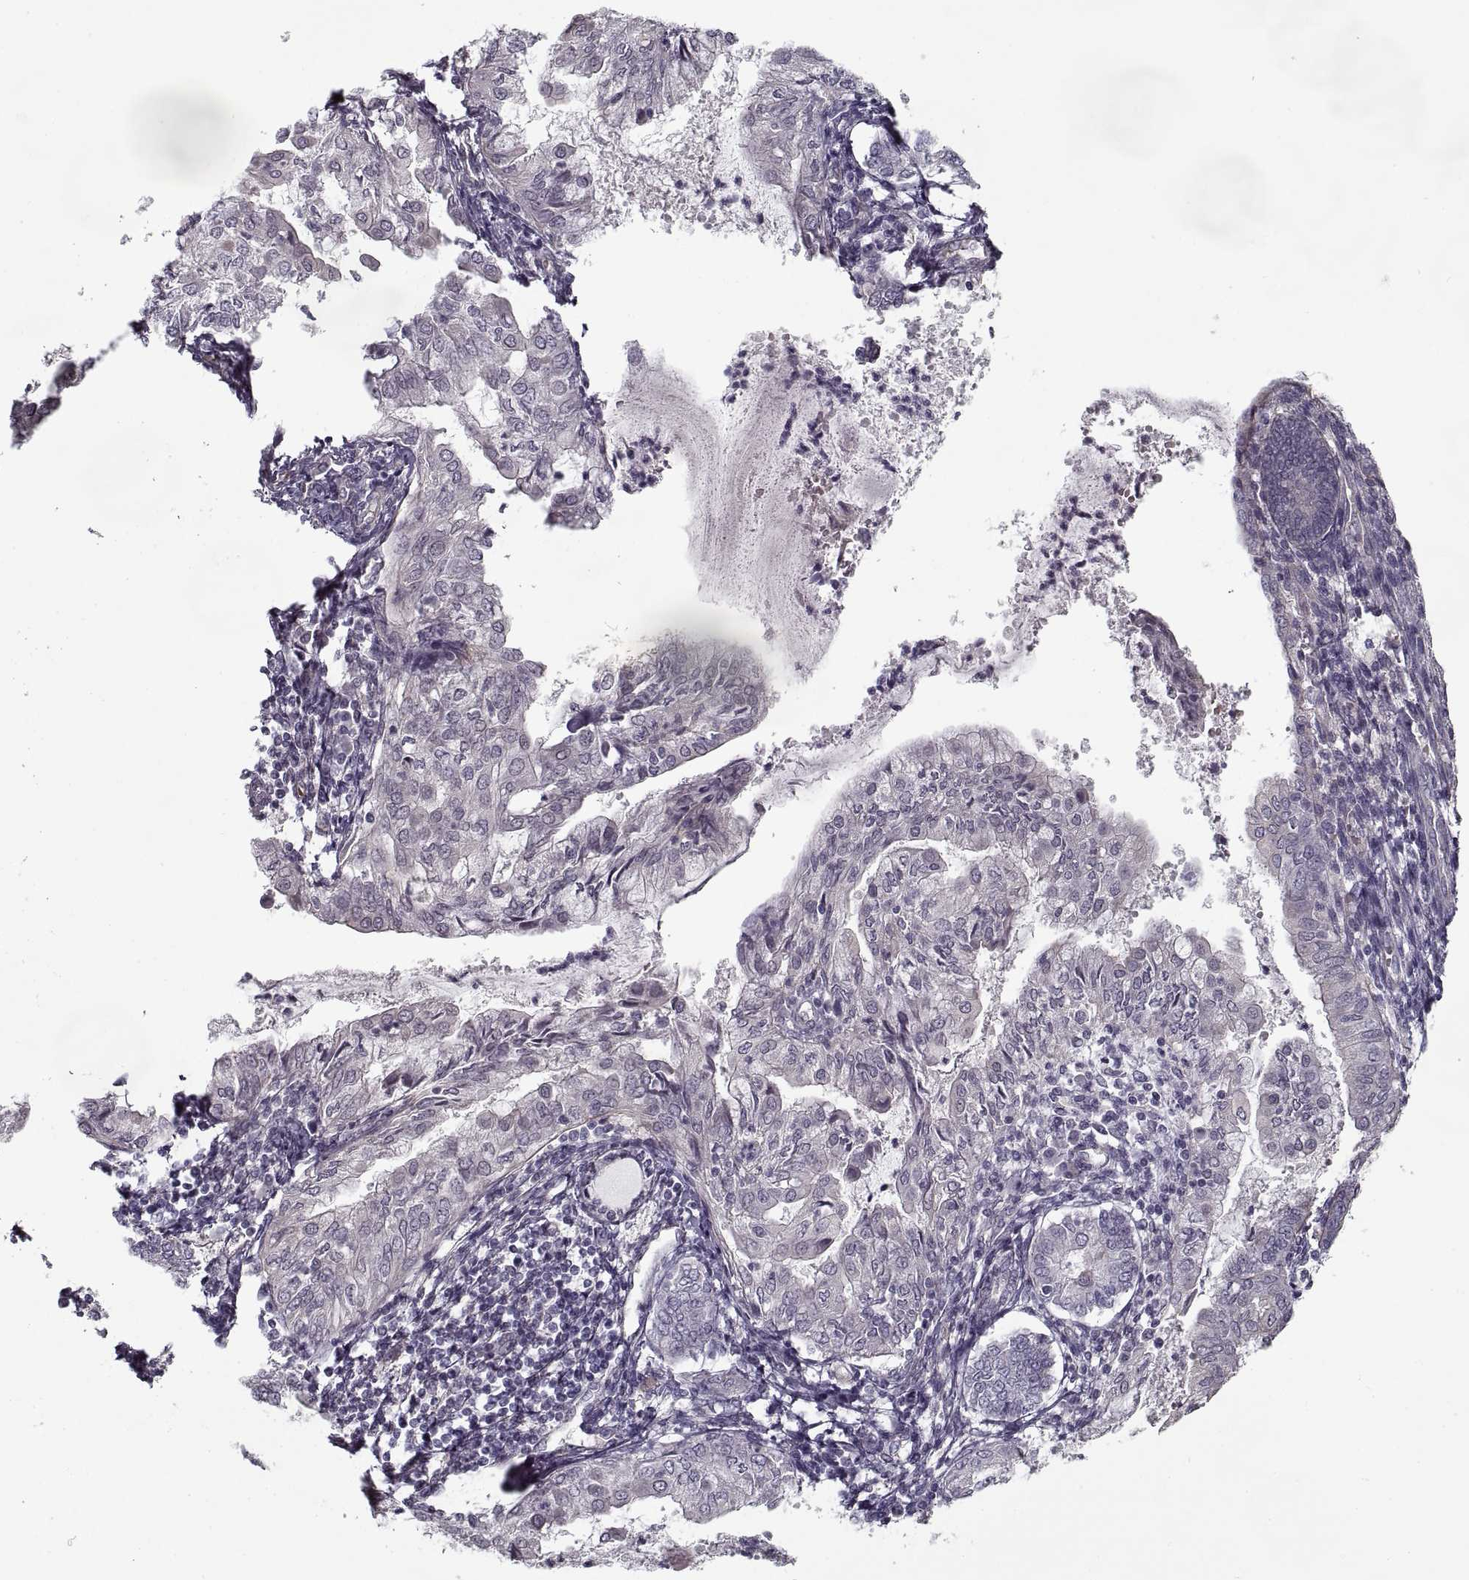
{"staining": {"intensity": "negative", "quantity": "none", "location": "none"}, "tissue": "endometrial cancer", "cell_type": "Tumor cells", "image_type": "cancer", "snomed": [{"axis": "morphology", "description": "Adenocarcinoma, NOS"}, {"axis": "topography", "description": "Endometrium"}], "caption": "This is an immunohistochemistry (IHC) photomicrograph of endometrial adenocarcinoma. There is no expression in tumor cells.", "gene": "LAMB2", "patient": {"sex": "female", "age": 68}}